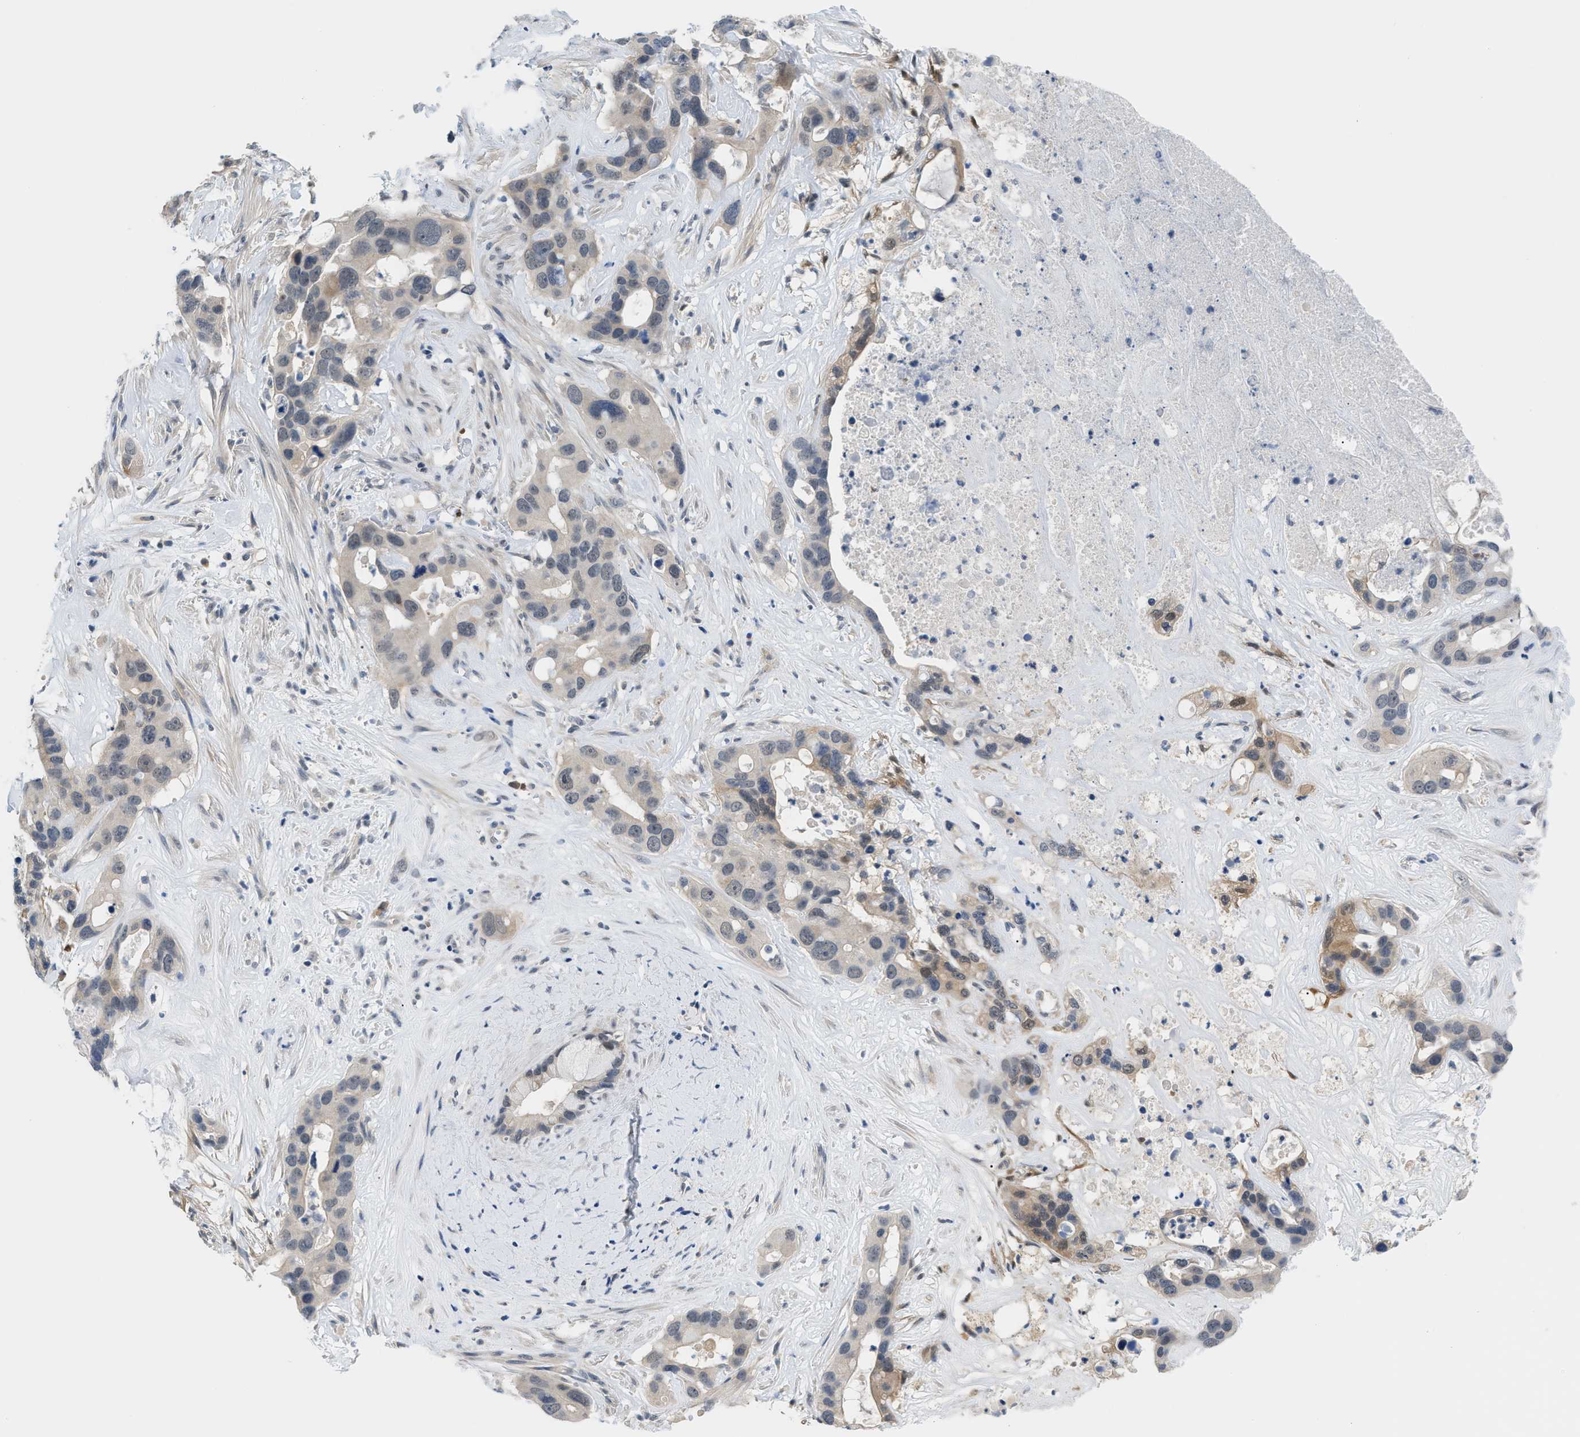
{"staining": {"intensity": "weak", "quantity": ">75%", "location": "cytoplasmic/membranous"}, "tissue": "liver cancer", "cell_type": "Tumor cells", "image_type": "cancer", "snomed": [{"axis": "morphology", "description": "Cholangiocarcinoma"}, {"axis": "topography", "description": "Liver"}], "caption": "Human cholangiocarcinoma (liver) stained with a brown dye reveals weak cytoplasmic/membranous positive positivity in approximately >75% of tumor cells.", "gene": "PSAT1", "patient": {"sex": "female", "age": 65}}